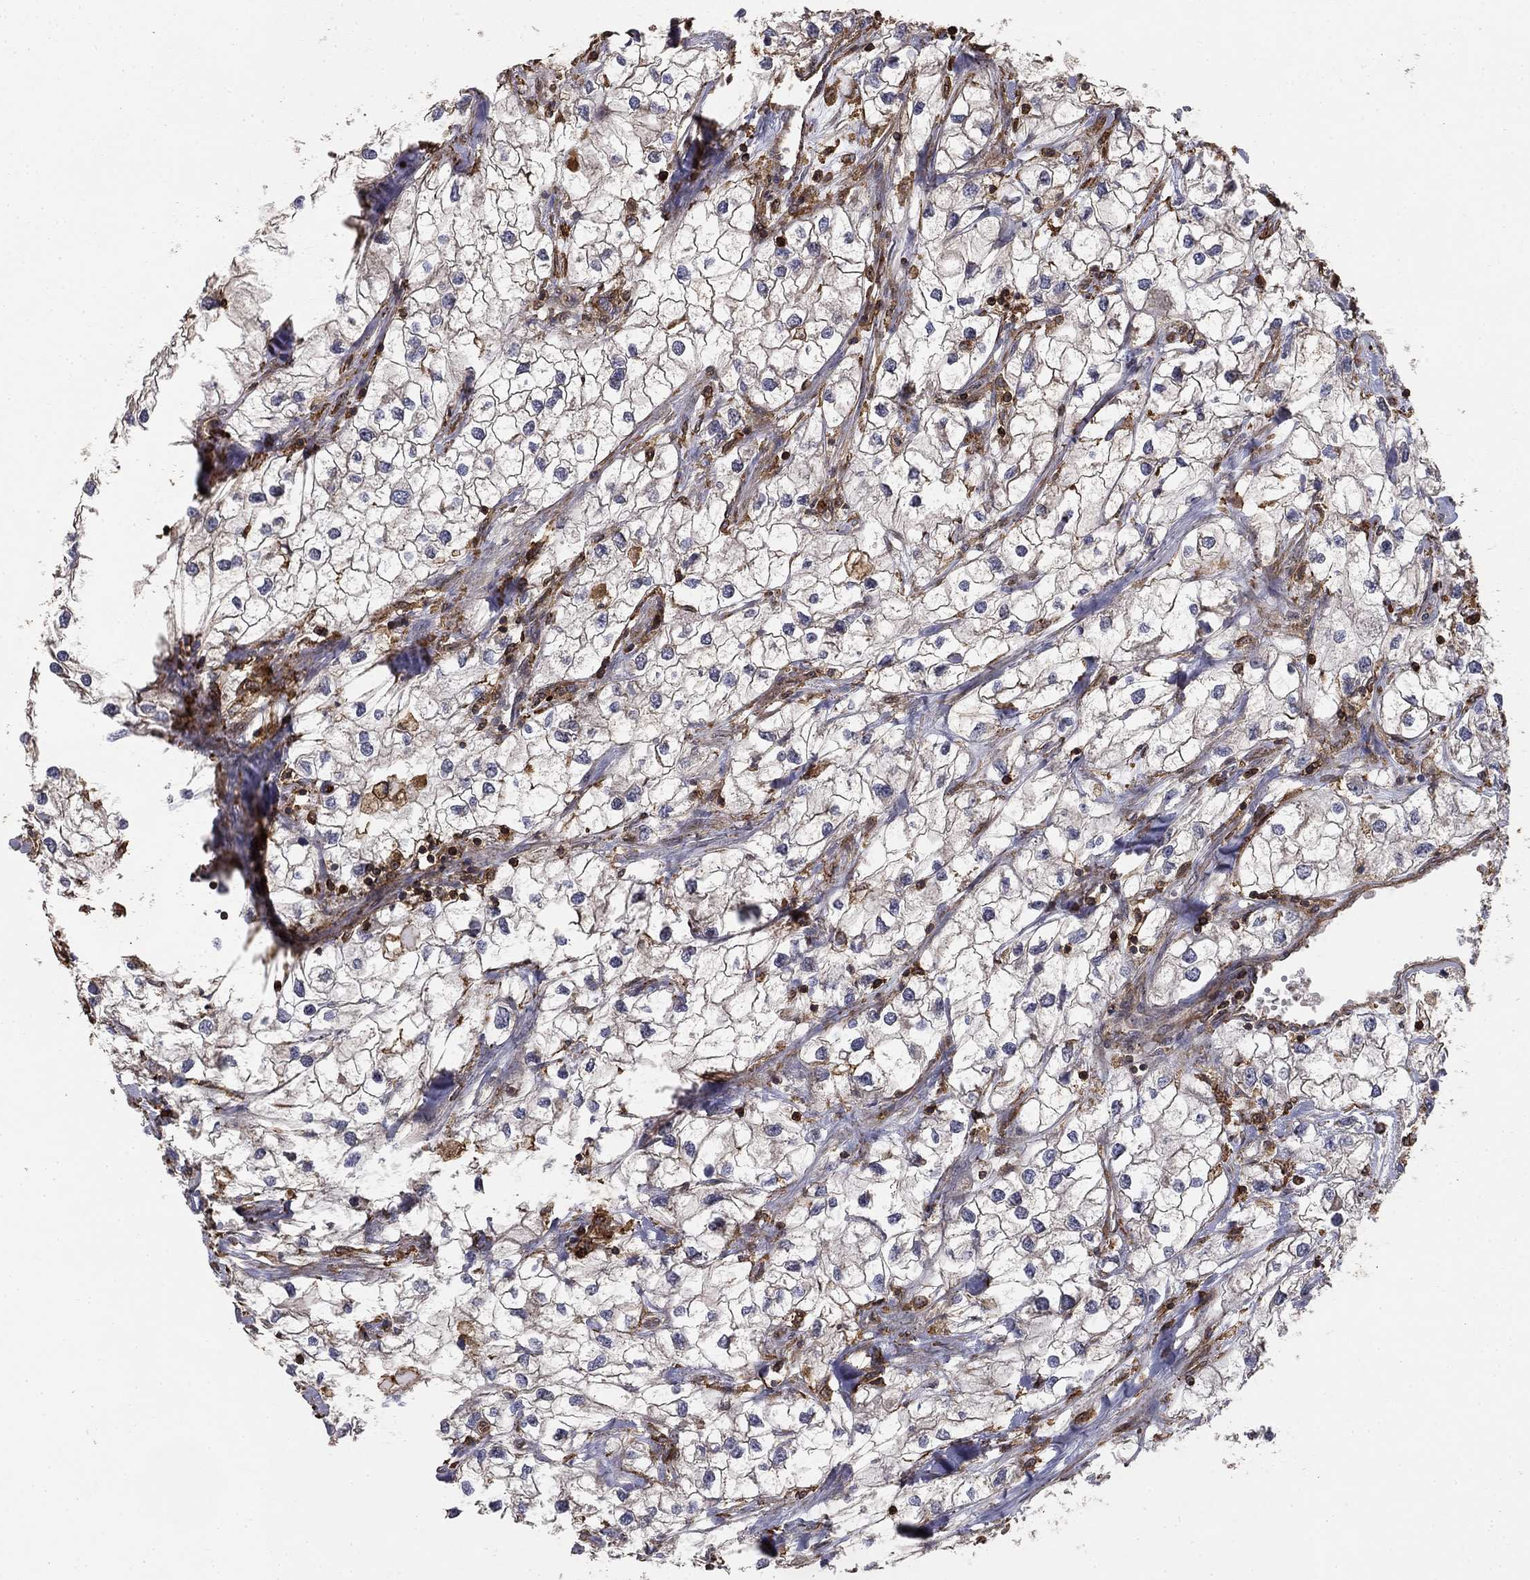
{"staining": {"intensity": "moderate", "quantity": "<25%", "location": "cytoplasmic/membranous"}, "tissue": "renal cancer", "cell_type": "Tumor cells", "image_type": "cancer", "snomed": [{"axis": "morphology", "description": "Adenocarcinoma, NOS"}, {"axis": "topography", "description": "Kidney"}], "caption": "This photomicrograph exhibits immunohistochemistry staining of human renal cancer (adenocarcinoma), with low moderate cytoplasmic/membranous positivity in about <25% of tumor cells.", "gene": "HABP4", "patient": {"sex": "male", "age": 59}}